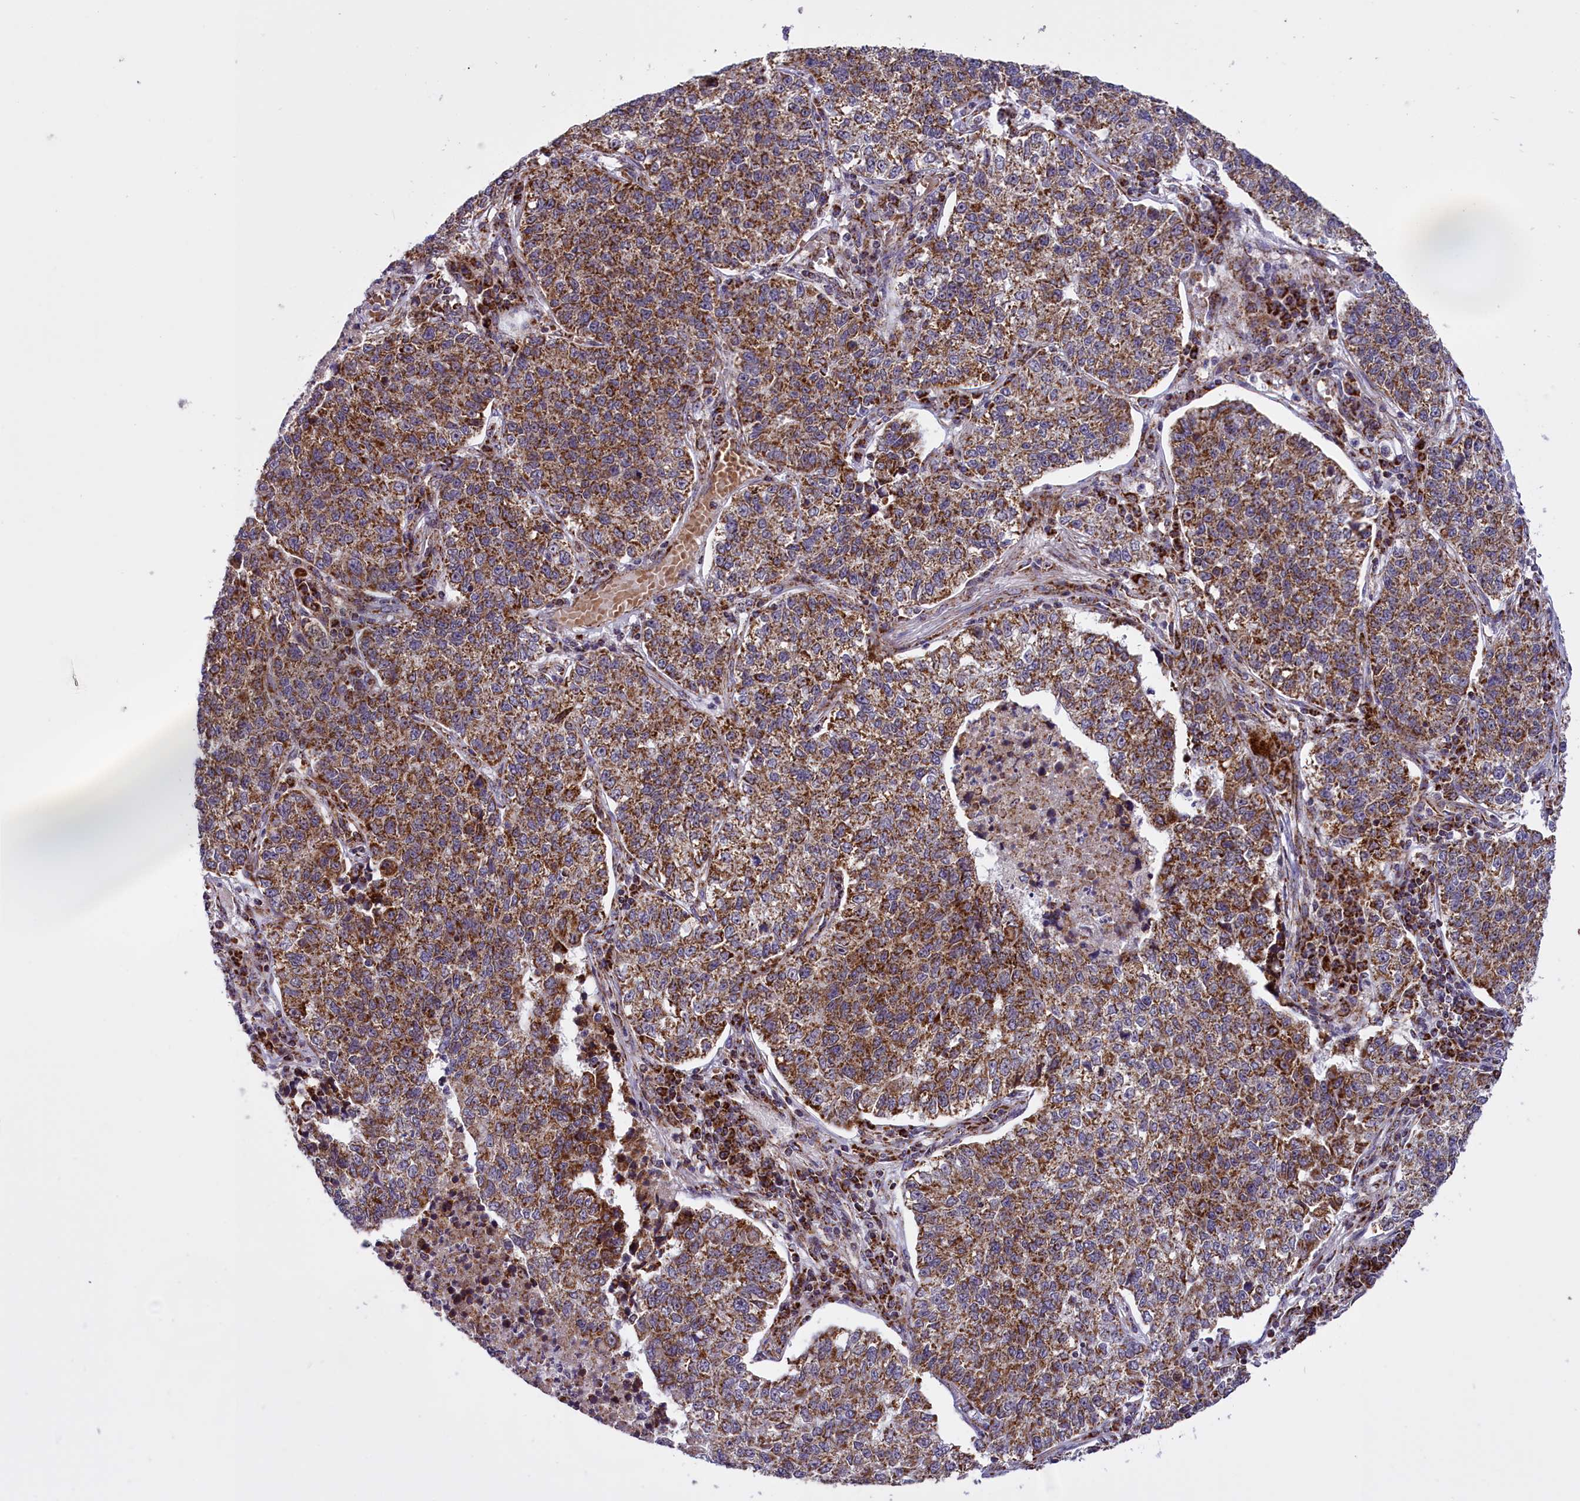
{"staining": {"intensity": "moderate", "quantity": ">75%", "location": "cytoplasmic/membranous"}, "tissue": "lung cancer", "cell_type": "Tumor cells", "image_type": "cancer", "snomed": [{"axis": "morphology", "description": "Adenocarcinoma, NOS"}, {"axis": "topography", "description": "Lung"}], "caption": "Protein expression analysis of human adenocarcinoma (lung) reveals moderate cytoplasmic/membranous expression in approximately >75% of tumor cells.", "gene": "NDUFS5", "patient": {"sex": "male", "age": 49}}